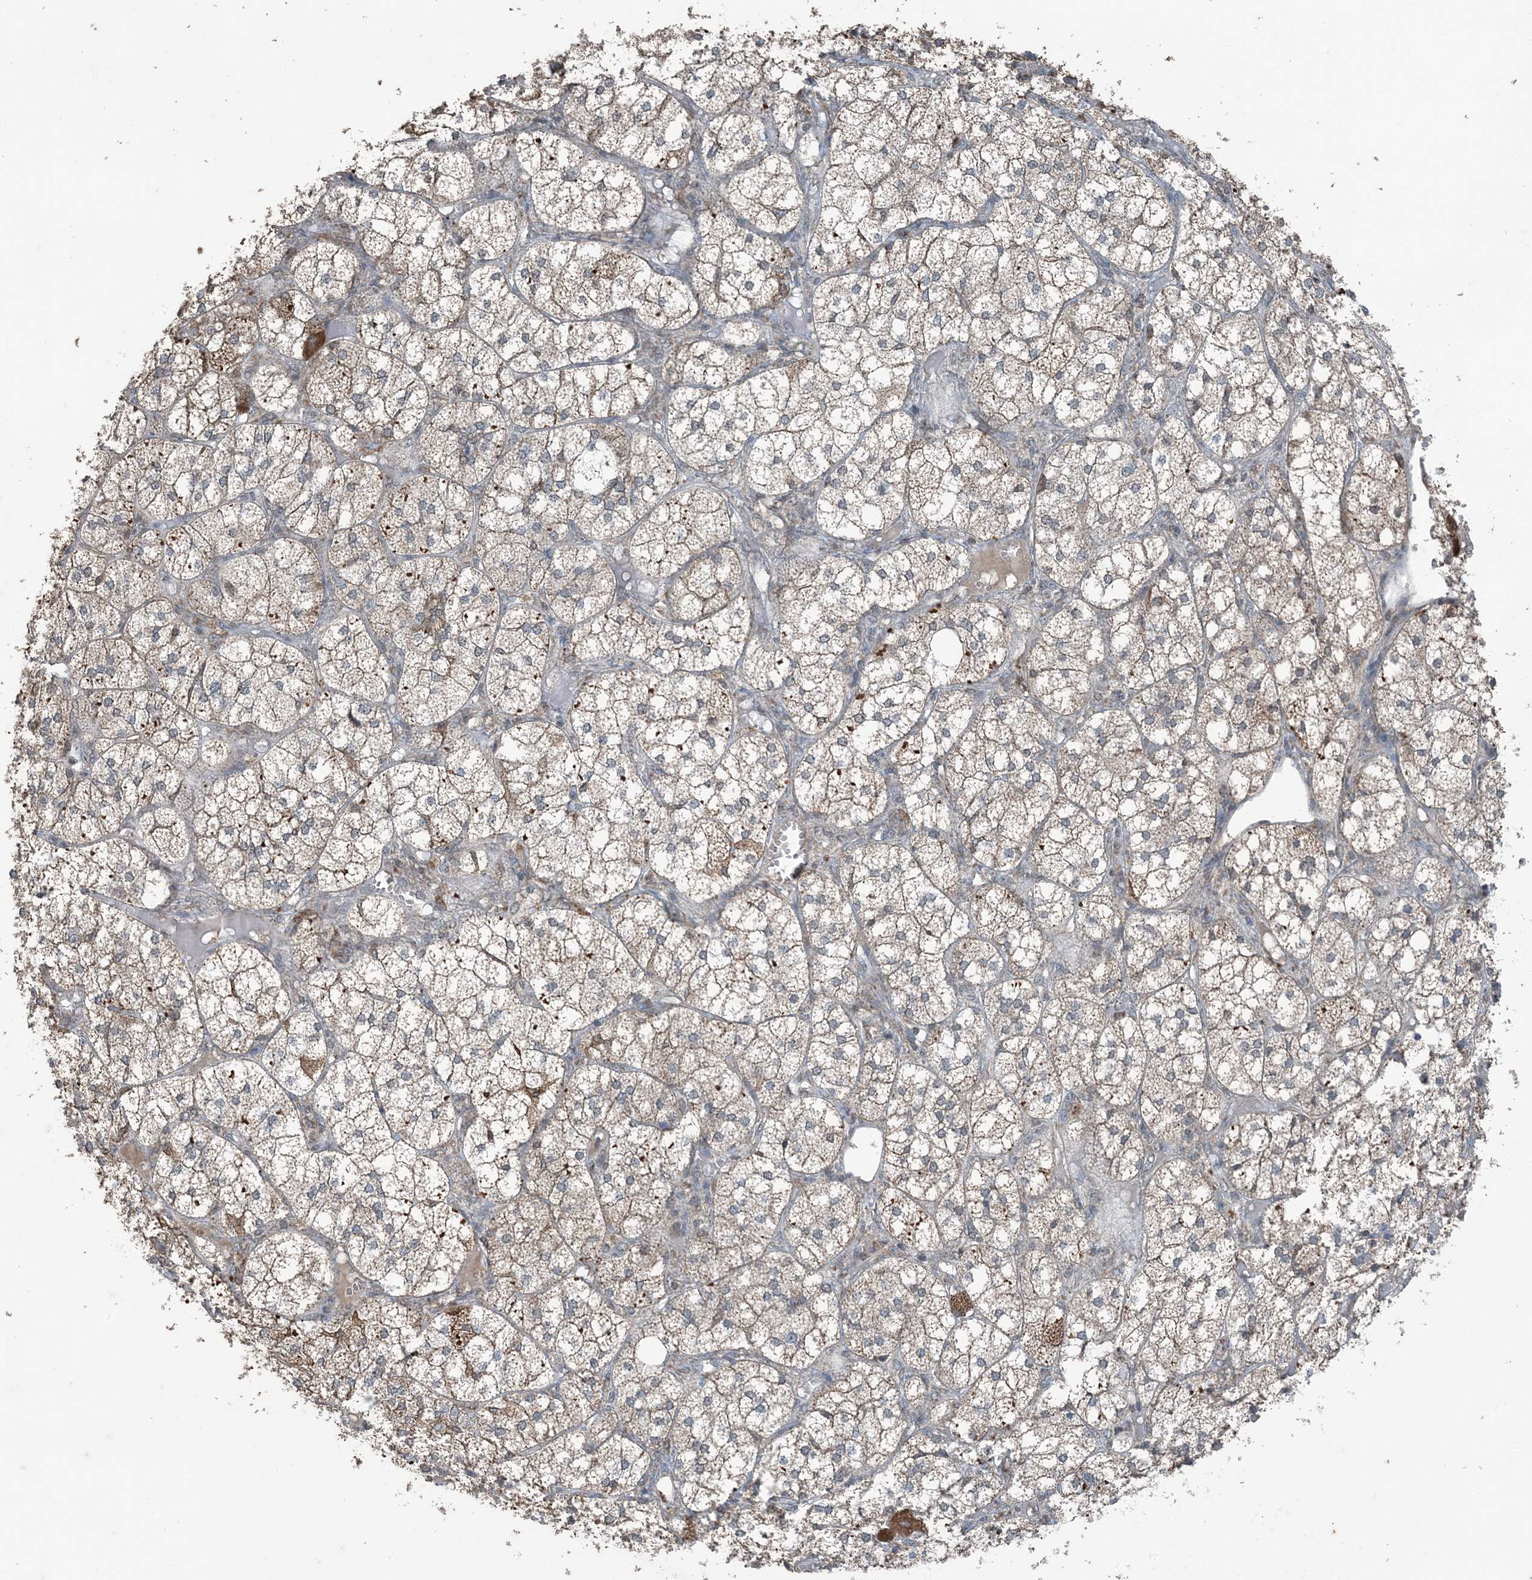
{"staining": {"intensity": "moderate", "quantity": "25%-75%", "location": "cytoplasmic/membranous"}, "tissue": "adrenal gland", "cell_type": "Glandular cells", "image_type": "normal", "snomed": [{"axis": "morphology", "description": "Normal tissue, NOS"}, {"axis": "topography", "description": "Adrenal gland"}], "caption": "A photomicrograph of adrenal gland stained for a protein shows moderate cytoplasmic/membranous brown staining in glandular cells. (DAB (3,3'-diaminobenzidine) IHC with brightfield microscopy, high magnification).", "gene": "GNL1", "patient": {"sex": "female", "age": 61}}